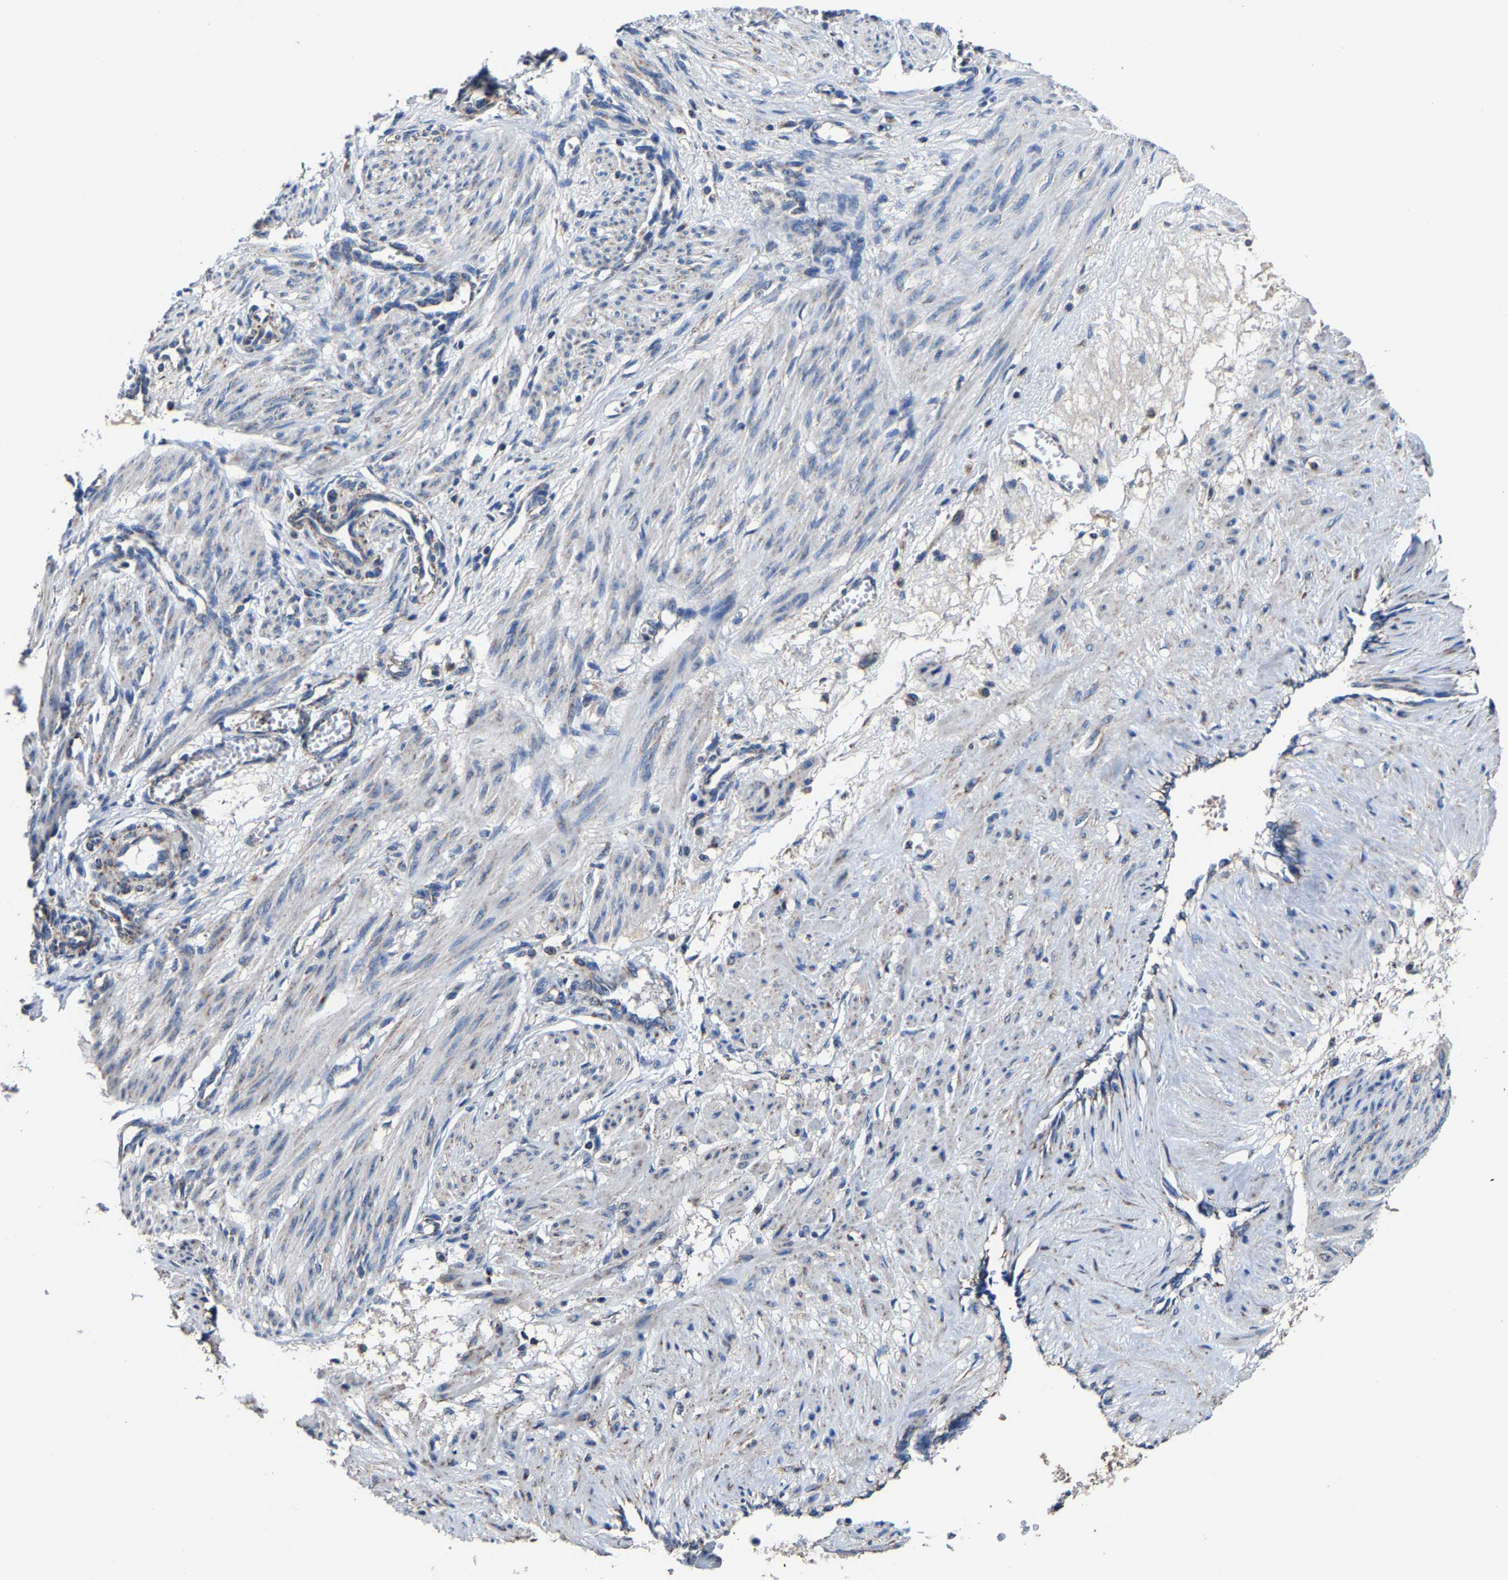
{"staining": {"intensity": "weak", "quantity": "<25%", "location": "cytoplasmic/membranous"}, "tissue": "smooth muscle", "cell_type": "Smooth muscle cells", "image_type": "normal", "snomed": [{"axis": "morphology", "description": "Normal tissue, NOS"}, {"axis": "topography", "description": "Endometrium"}], "caption": "High magnification brightfield microscopy of benign smooth muscle stained with DAB (brown) and counterstained with hematoxylin (blue): smooth muscle cells show no significant positivity. (DAB IHC with hematoxylin counter stain).", "gene": "ZCCHC7", "patient": {"sex": "female", "age": 33}}